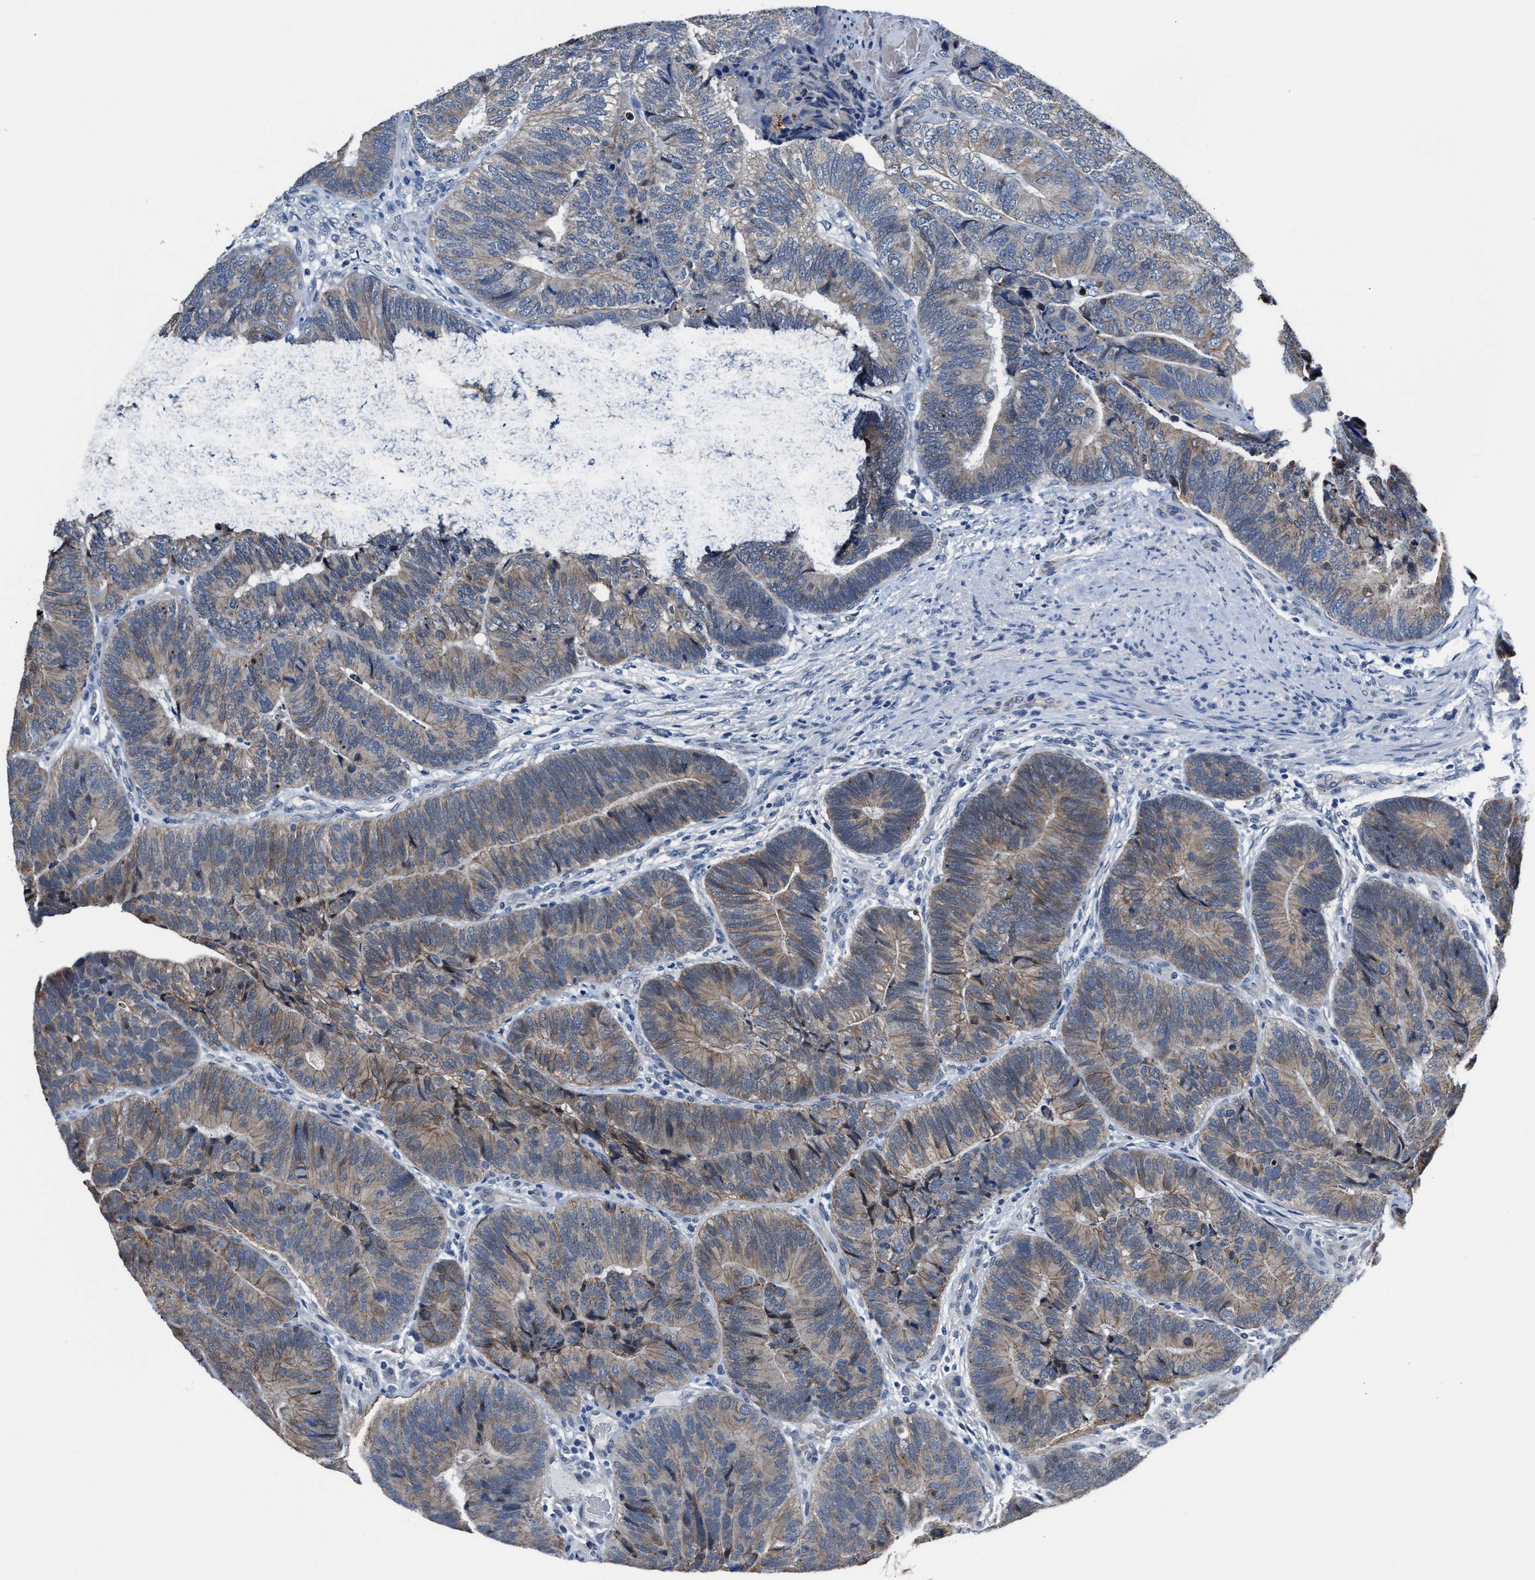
{"staining": {"intensity": "weak", "quantity": ">75%", "location": "cytoplasmic/membranous"}, "tissue": "colorectal cancer", "cell_type": "Tumor cells", "image_type": "cancer", "snomed": [{"axis": "morphology", "description": "Adenocarcinoma, NOS"}, {"axis": "topography", "description": "Colon"}], "caption": "Immunohistochemical staining of adenocarcinoma (colorectal) reveals low levels of weak cytoplasmic/membranous protein positivity in approximately >75% of tumor cells.", "gene": "GHITM", "patient": {"sex": "female", "age": 67}}